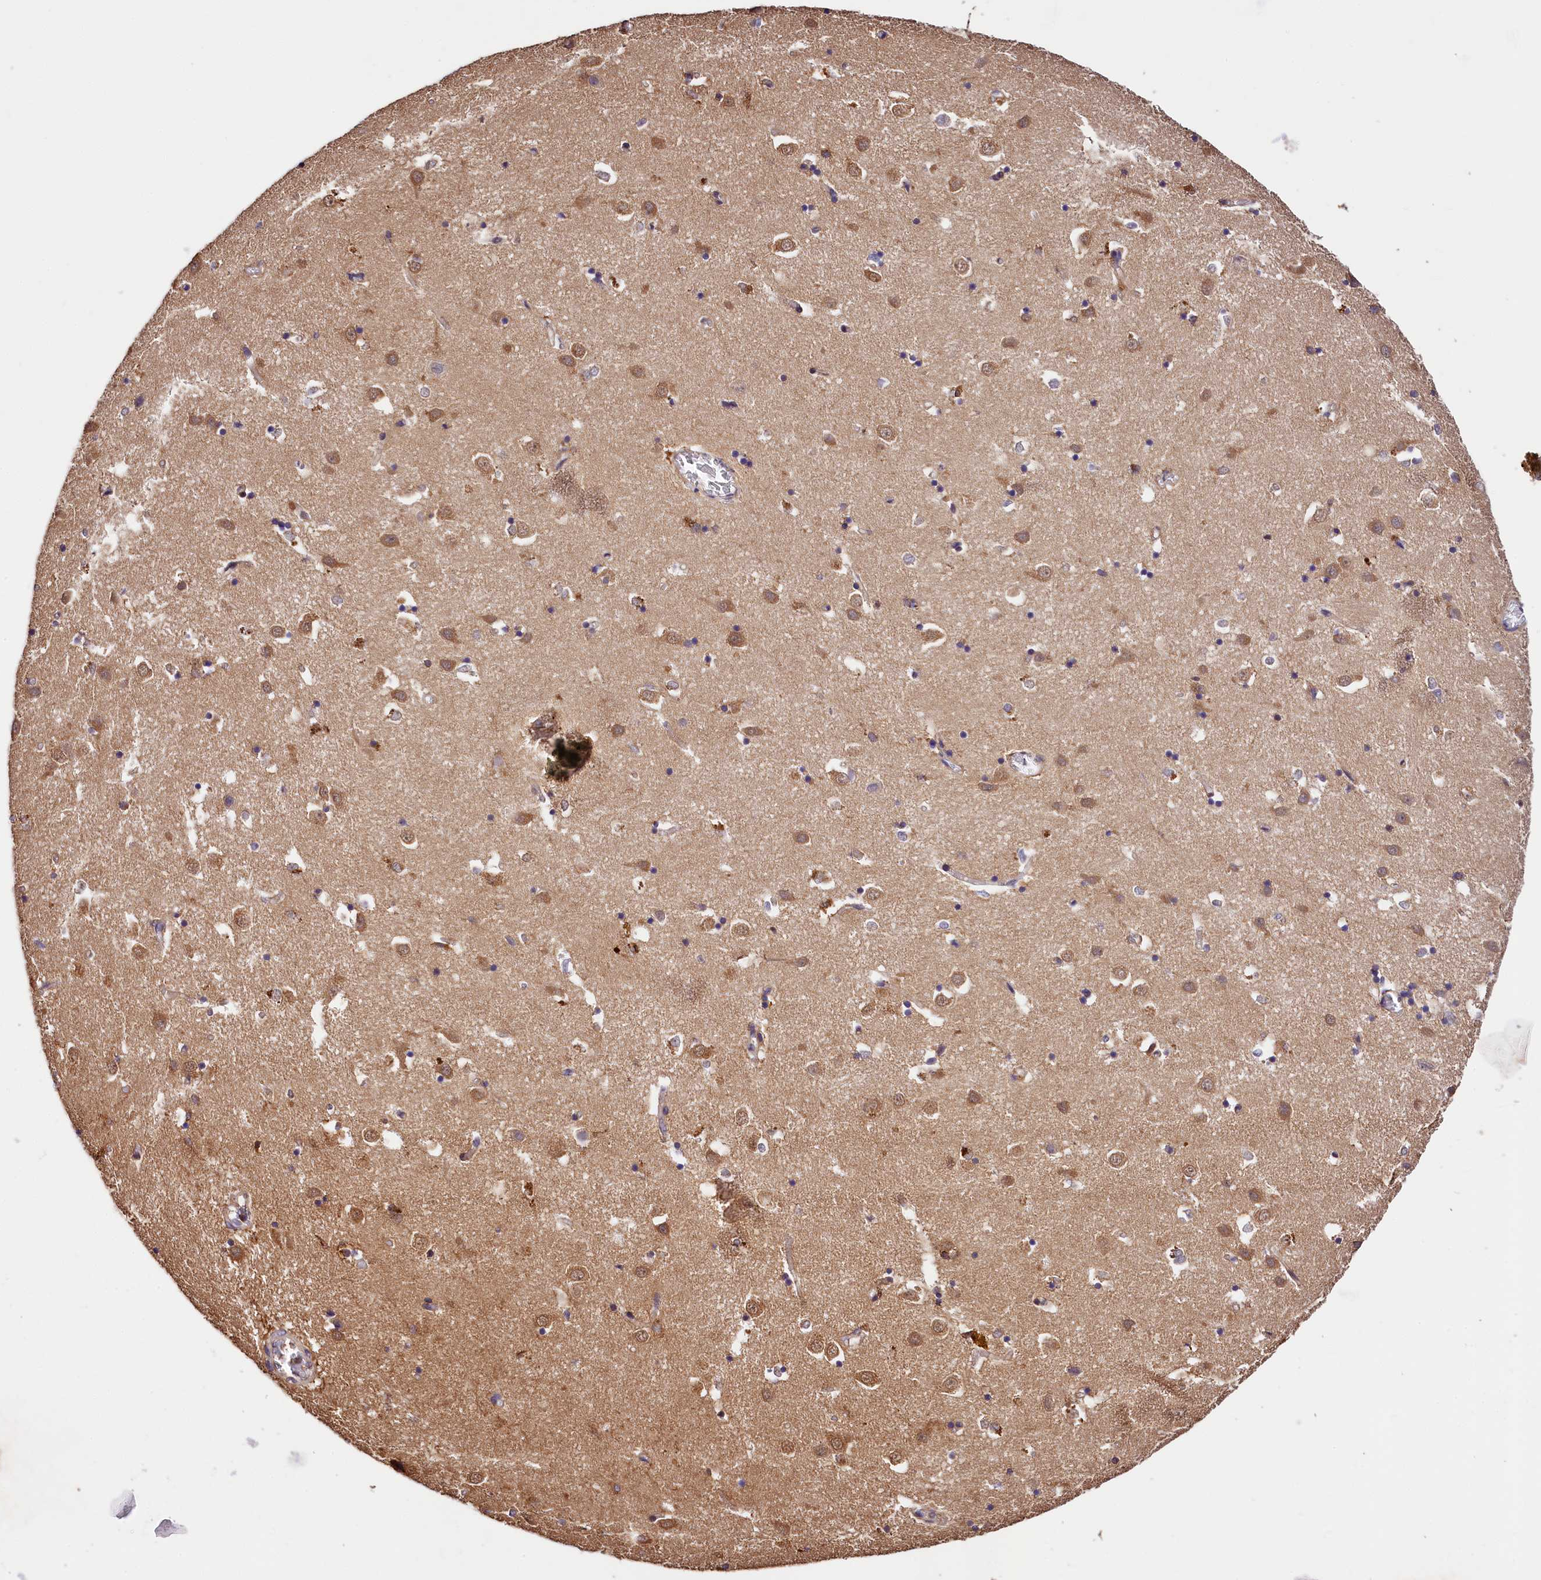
{"staining": {"intensity": "moderate", "quantity": "<25%", "location": "cytoplasmic/membranous"}, "tissue": "caudate", "cell_type": "Glial cells", "image_type": "normal", "snomed": [{"axis": "morphology", "description": "Normal tissue, NOS"}, {"axis": "topography", "description": "Lateral ventricle wall"}], "caption": "Human caudate stained with a brown dye exhibits moderate cytoplasmic/membranous positive staining in about <25% of glial cells.", "gene": "KPTN", "patient": {"sex": "male", "age": 70}}